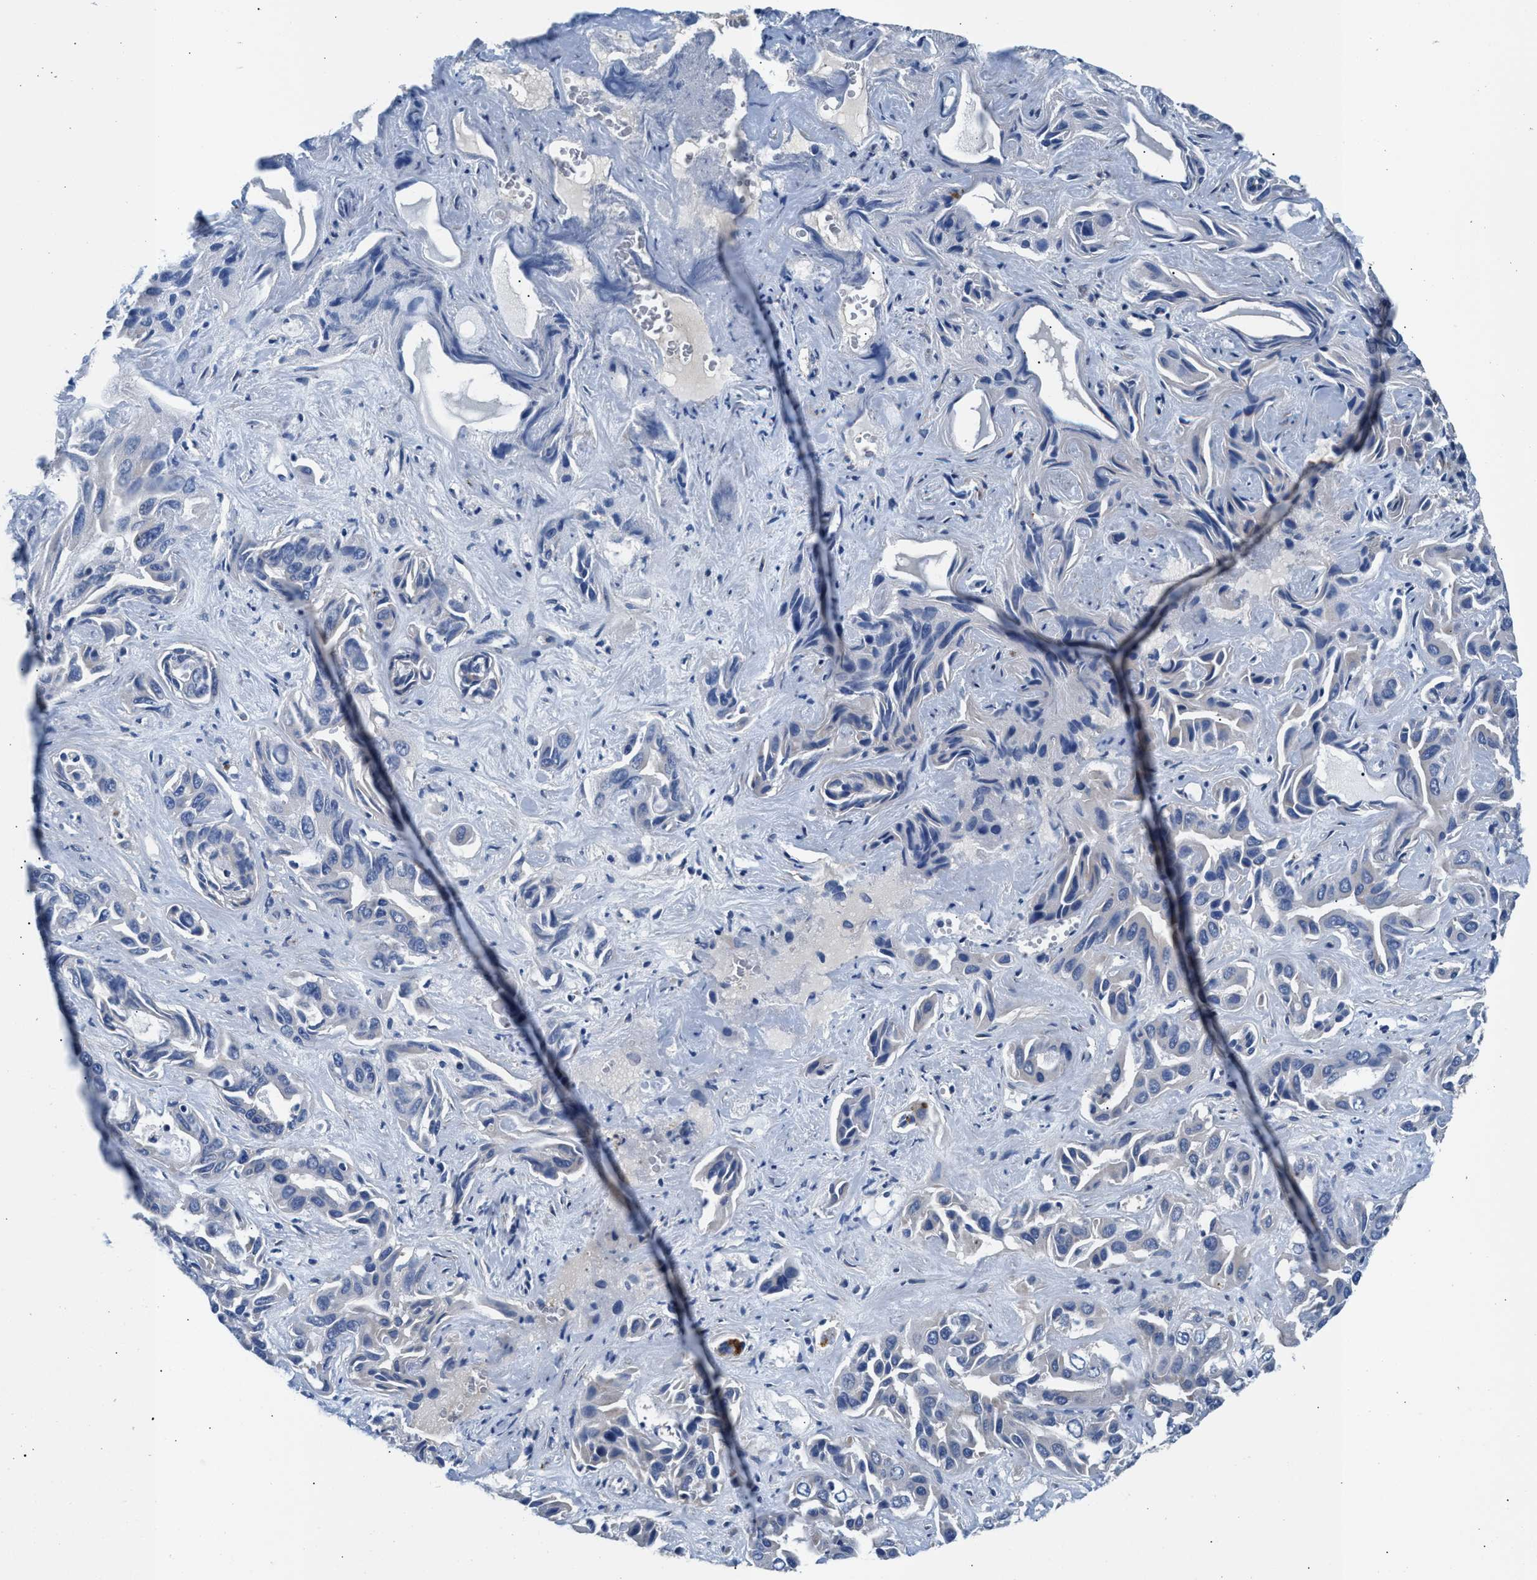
{"staining": {"intensity": "negative", "quantity": "none", "location": "none"}, "tissue": "liver cancer", "cell_type": "Tumor cells", "image_type": "cancer", "snomed": [{"axis": "morphology", "description": "Cholangiocarcinoma"}, {"axis": "topography", "description": "Liver"}], "caption": "This image is of liver cancer stained with IHC to label a protein in brown with the nuclei are counter-stained blue. There is no staining in tumor cells.", "gene": "CDRT4", "patient": {"sex": "female", "age": 52}}